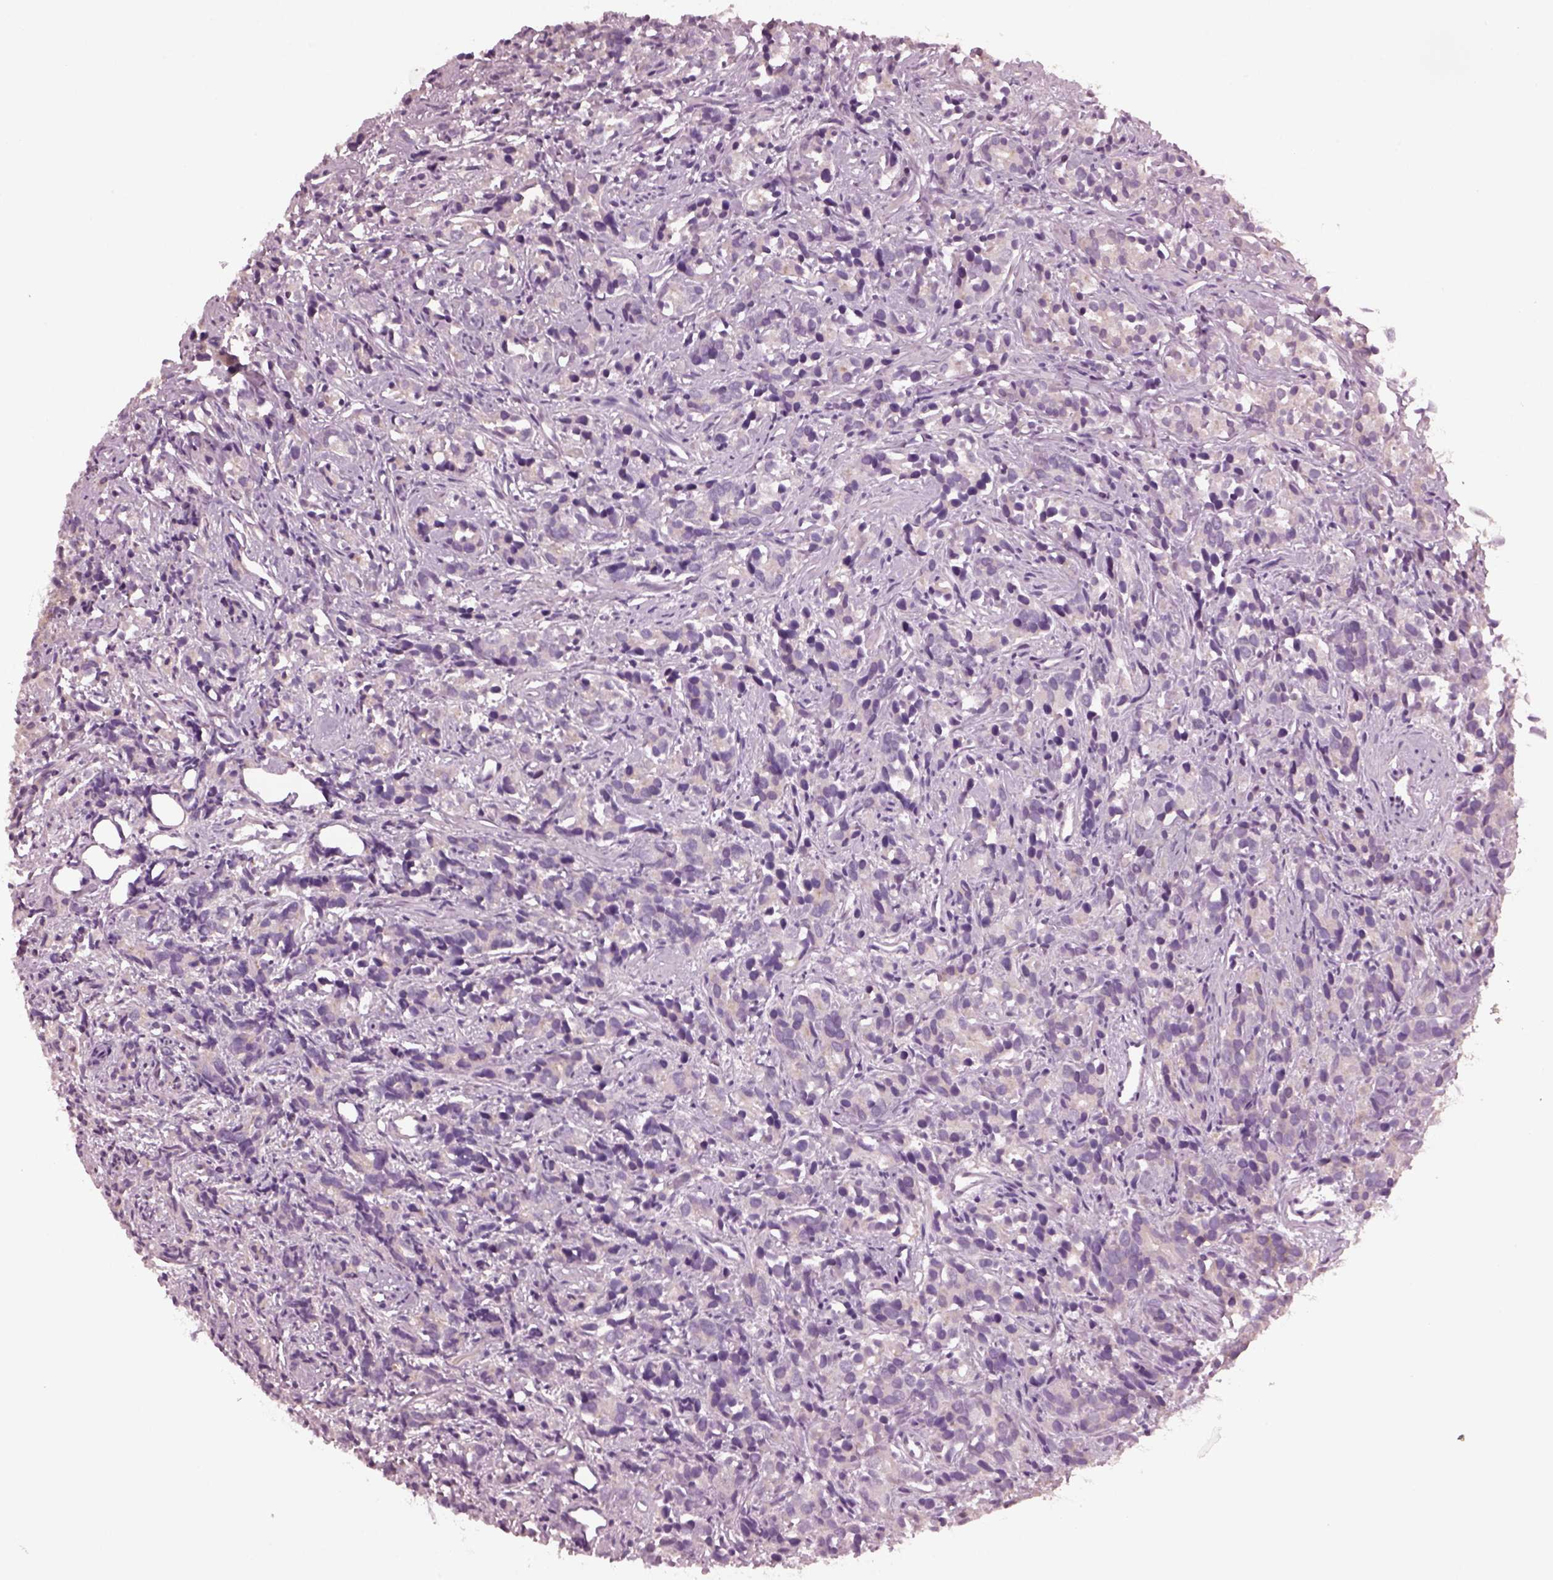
{"staining": {"intensity": "weak", "quantity": "25%-75%", "location": "cytoplasmic/membranous"}, "tissue": "prostate cancer", "cell_type": "Tumor cells", "image_type": "cancer", "snomed": [{"axis": "morphology", "description": "Adenocarcinoma, High grade"}, {"axis": "topography", "description": "Prostate"}], "caption": "This photomicrograph displays immunohistochemistry staining of prostate high-grade adenocarcinoma, with low weak cytoplasmic/membranous expression in approximately 25%-75% of tumor cells.", "gene": "SHTN1", "patient": {"sex": "male", "age": 84}}